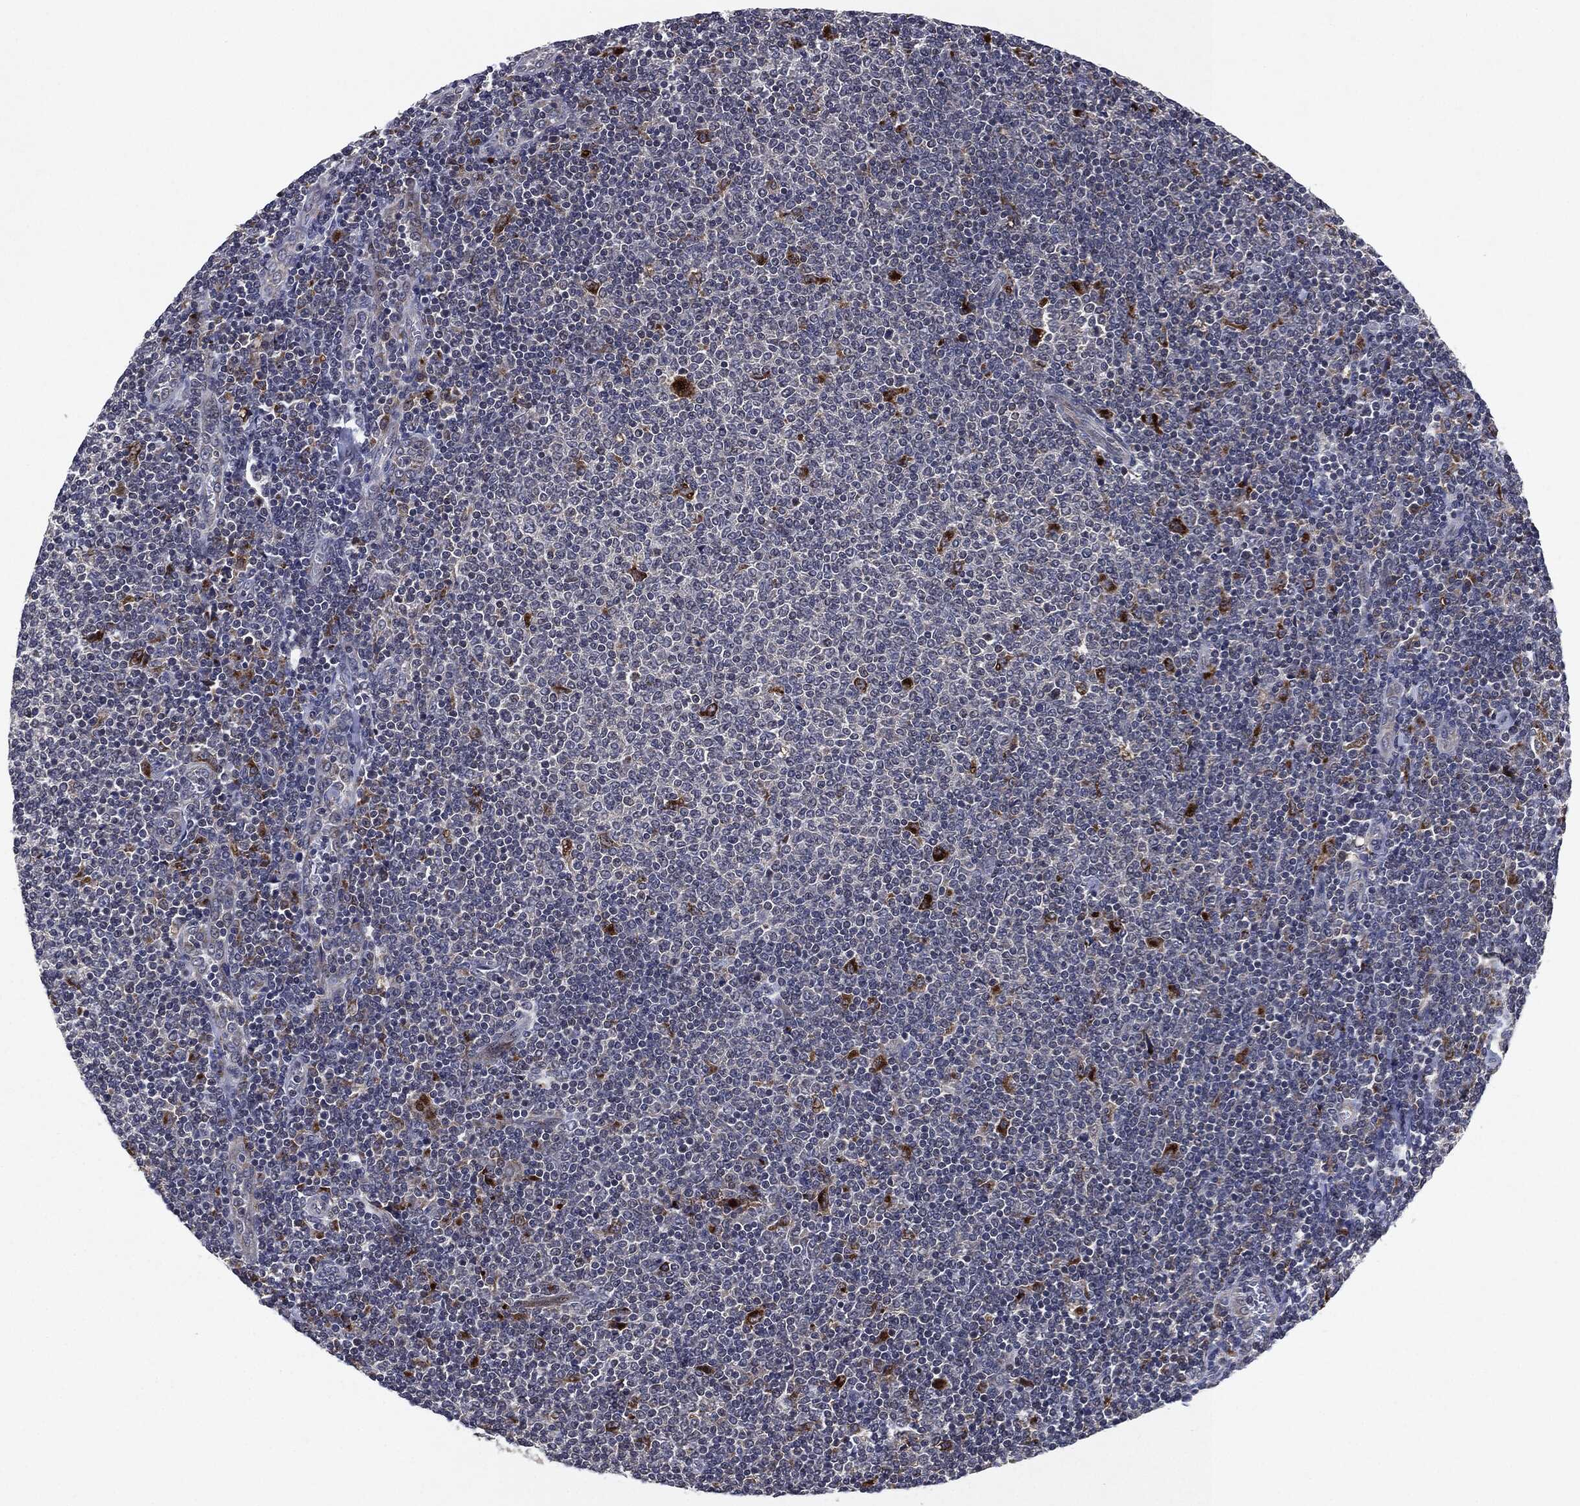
{"staining": {"intensity": "negative", "quantity": "none", "location": "none"}, "tissue": "lymphoma", "cell_type": "Tumor cells", "image_type": "cancer", "snomed": [{"axis": "morphology", "description": "Malignant lymphoma, non-Hodgkin's type, Low grade"}, {"axis": "topography", "description": "Lymph node"}], "caption": "A histopathology image of lymphoma stained for a protein exhibits no brown staining in tumor cells.", "gene": "SLC31A2", "patient": {"sex": "male", "age": 52}}